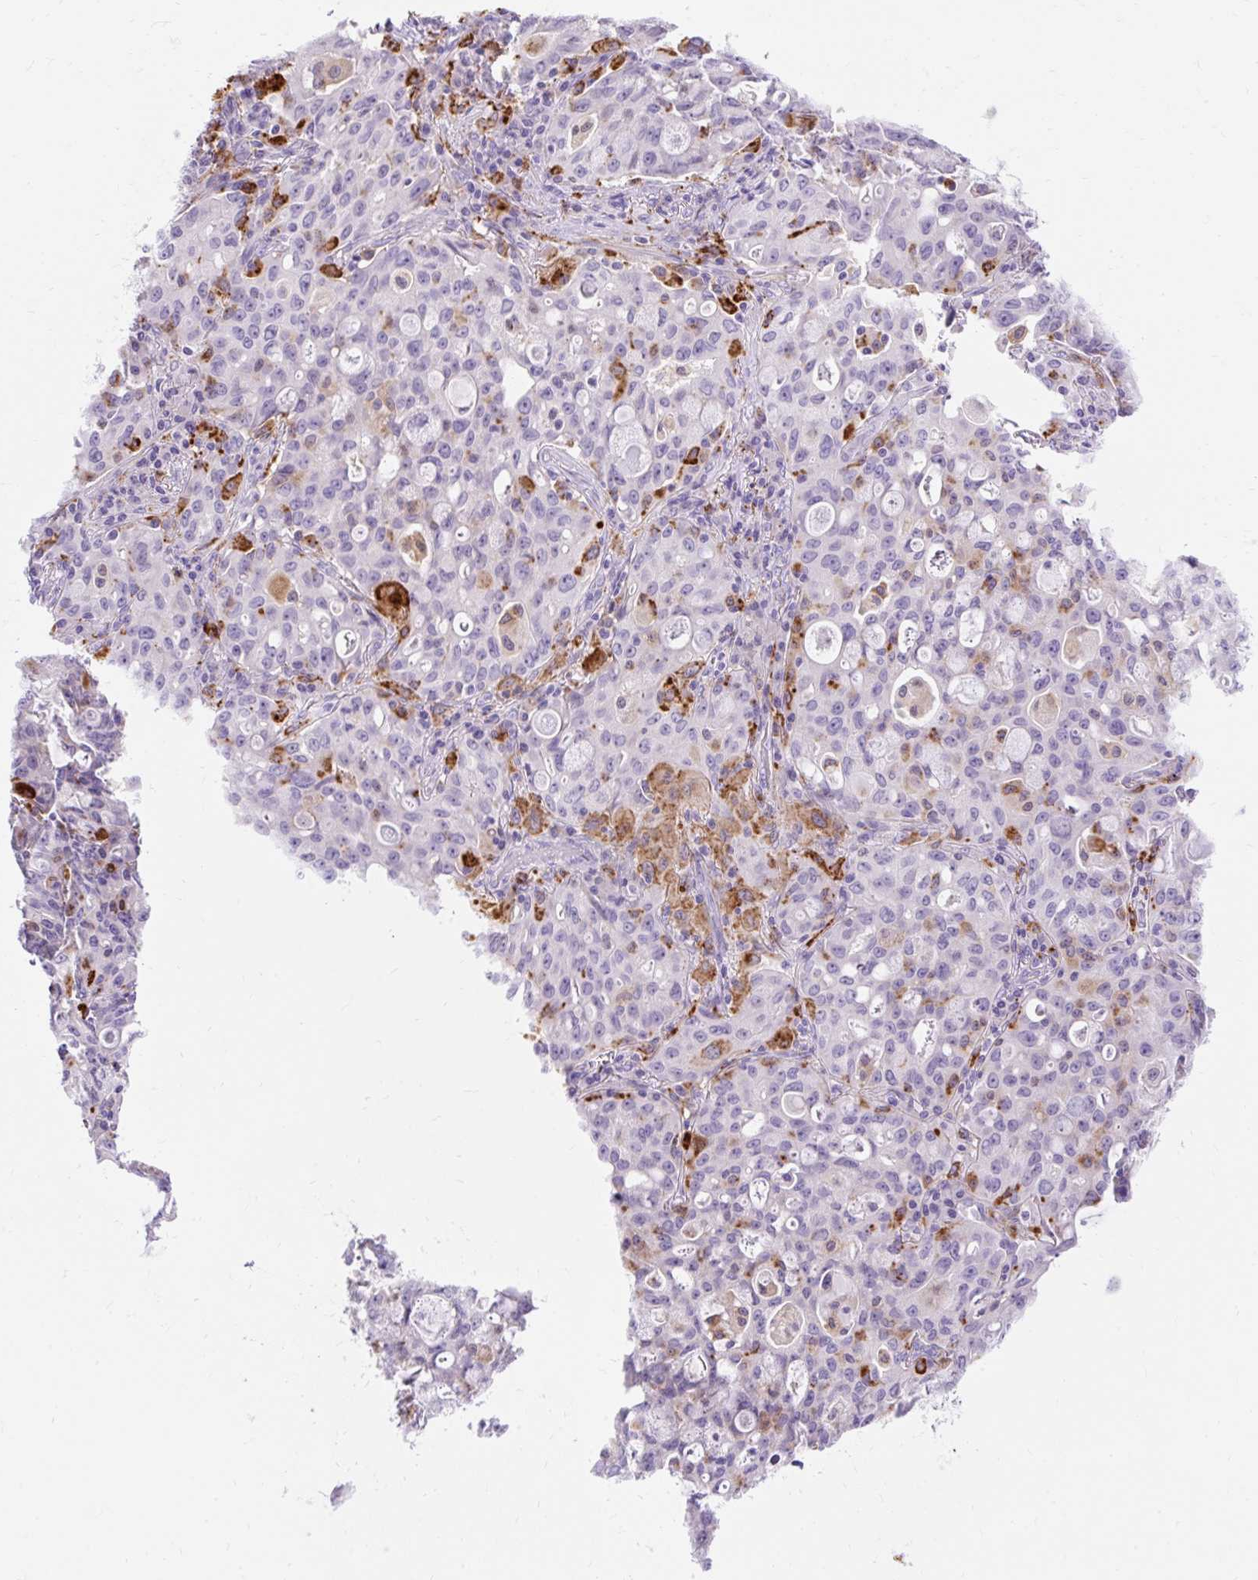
{"staining": {"intensity": "negative", "quantity": "none", "location": "none"}, "tissue": "lung cancer", "cell_type": "Tumor cells", "image_type": "cancer", "snomed": [{"axis": "morphology", "description": "Adenocarcinoma, NOS"}, {"axis": "topography", "description": "Lung"}], "caption": "This histopathology image is of lung adenocarcinoma stained with immunohistochemistry (IHC) to label a protein in brown with the nuclei are counter-stained blue. There is no expression in tumor cells.", "gene": "TMEM150C", "patient": {"sex": "female", "age": 44}}